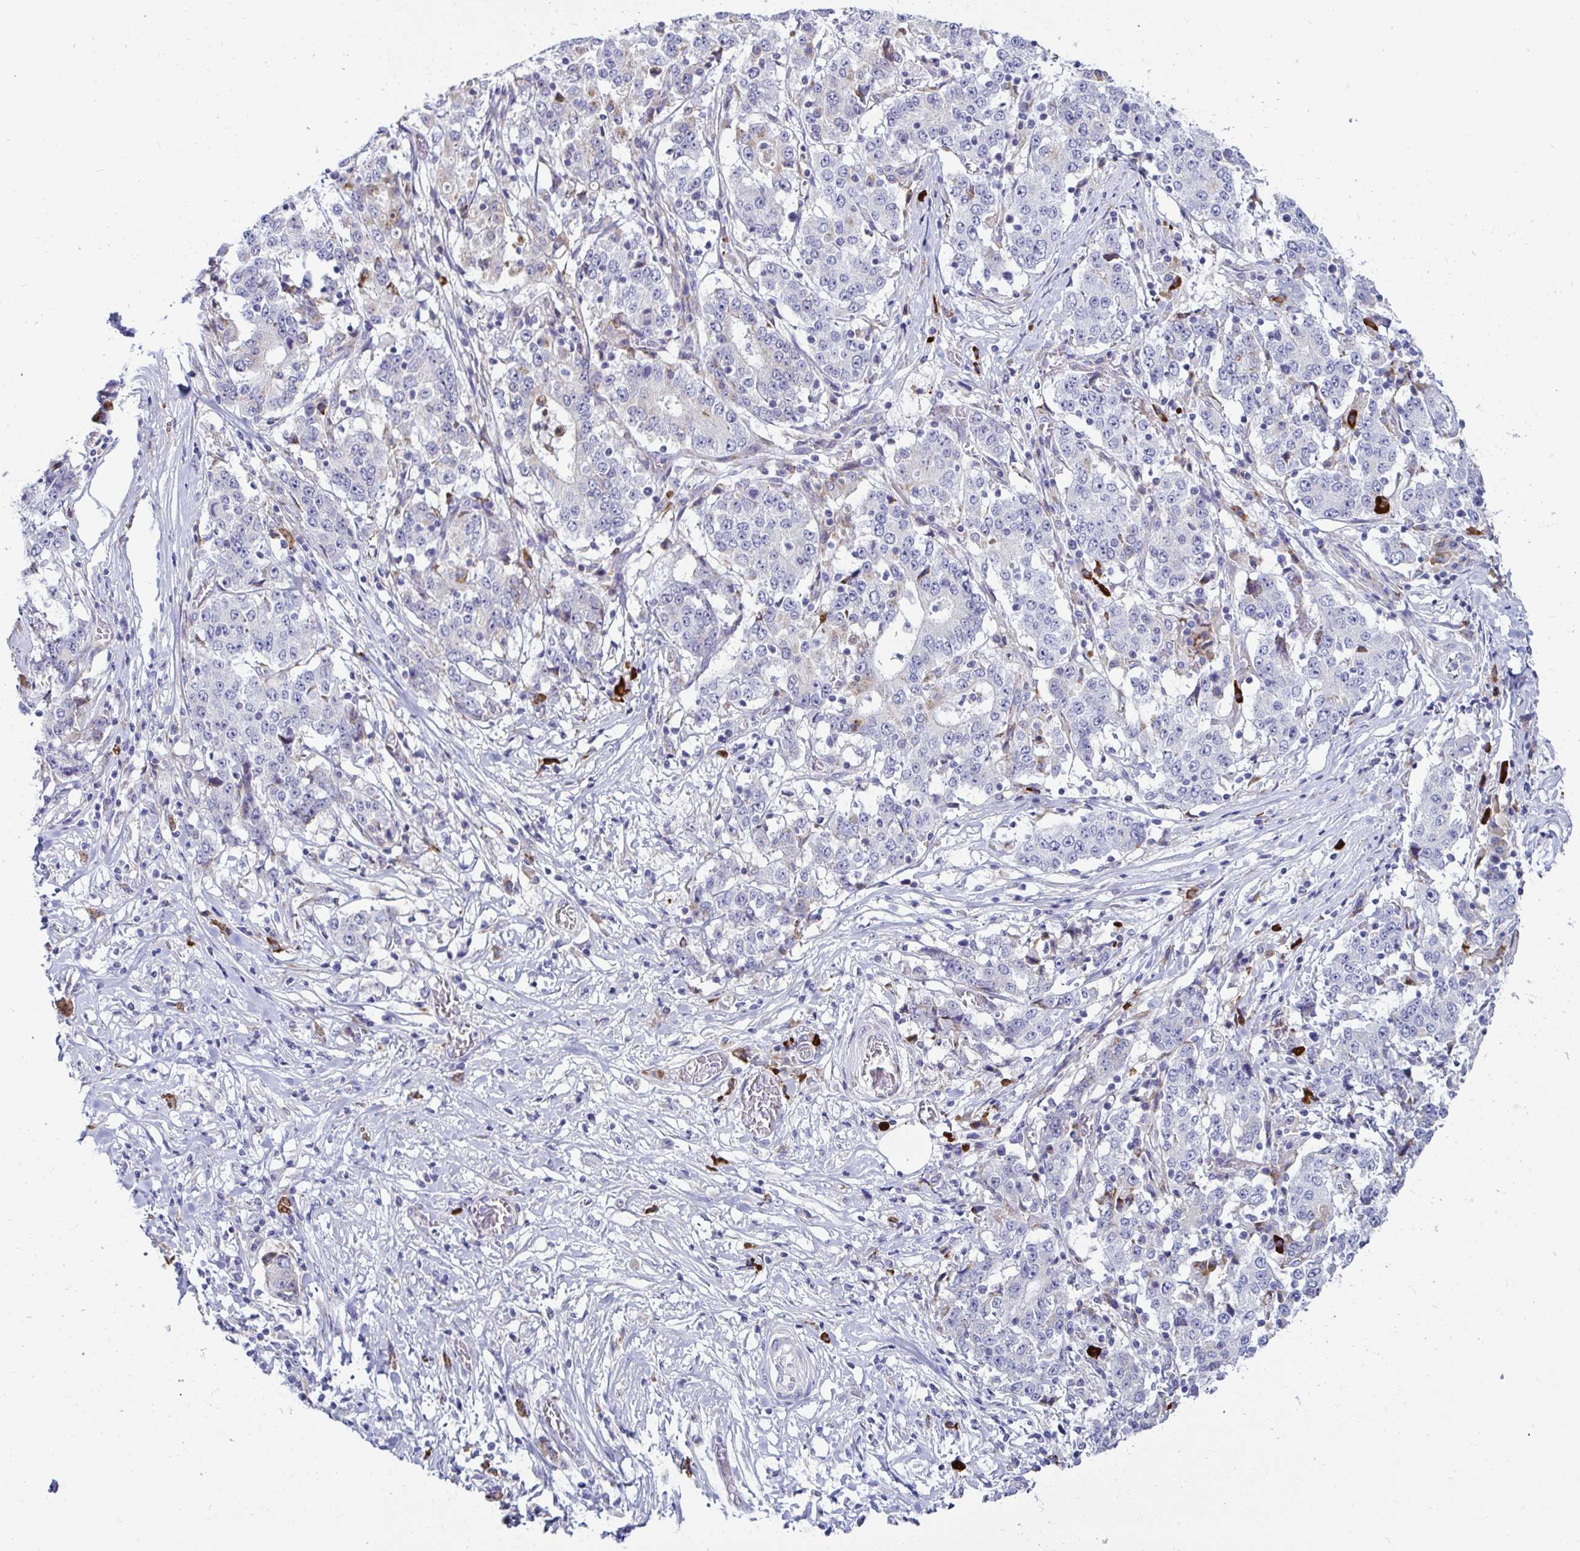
{"staining": {"intensity": "negative", "quantity": "none", "location": "none"}, "tissue": "stomach cancer", "cell_type": "Tumor cells", "image_type": "cancer", "snomed": [{"axis": "morphology", "description": "Adenocarcinoma, NOS"}, {"axis": "topography", "description": "Stomach"}], "caption": "DAB (3,3'-diaminobenzidine) immunohistochemical staining of adenocarcinoma (stomach) displays no significant expression in tumor cells.", "gene": "TFPI2", "patient": {"sex": "male", "age": 59}}